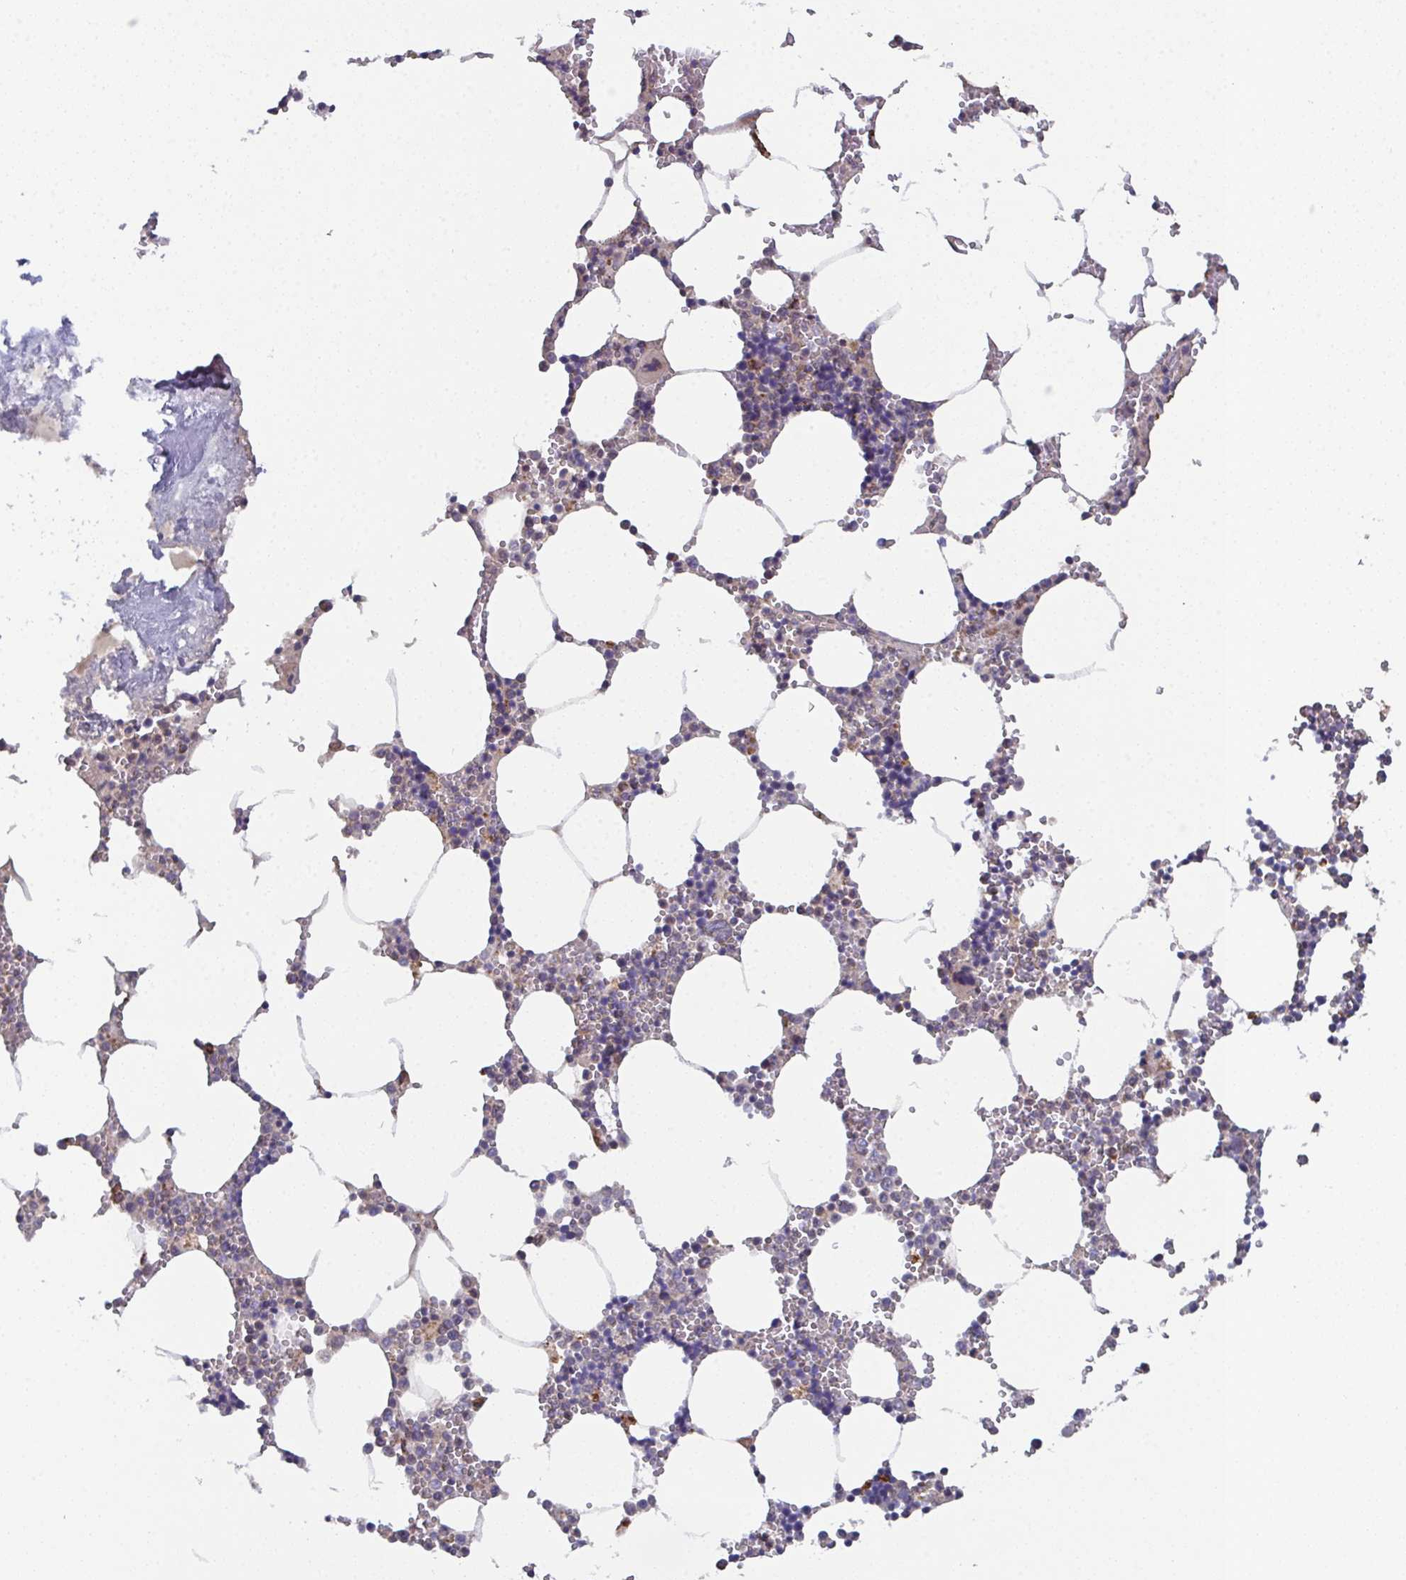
{"staining": {"intensity": "weak", "quantity": "<25%", "location": "cytoplasmic/membranous"}, "tissue": "bone marrow", "cell_type": "Hematopoietic cells", "image_type": "normal", "snomed": [{"axis": "morphology", "description": "Normal tissue, NOS"}, {"axis": "topography", "description": "Bone marrow"}], "caption": "This histopathology image is of unremarkable bone marrow stained with IHC to label a protein in brown with the nuclei are counter-stained blue. There is no positivity in hematopoietic cells.", "gene": "MT", "patient": {"sex": "male", "age": 54}}